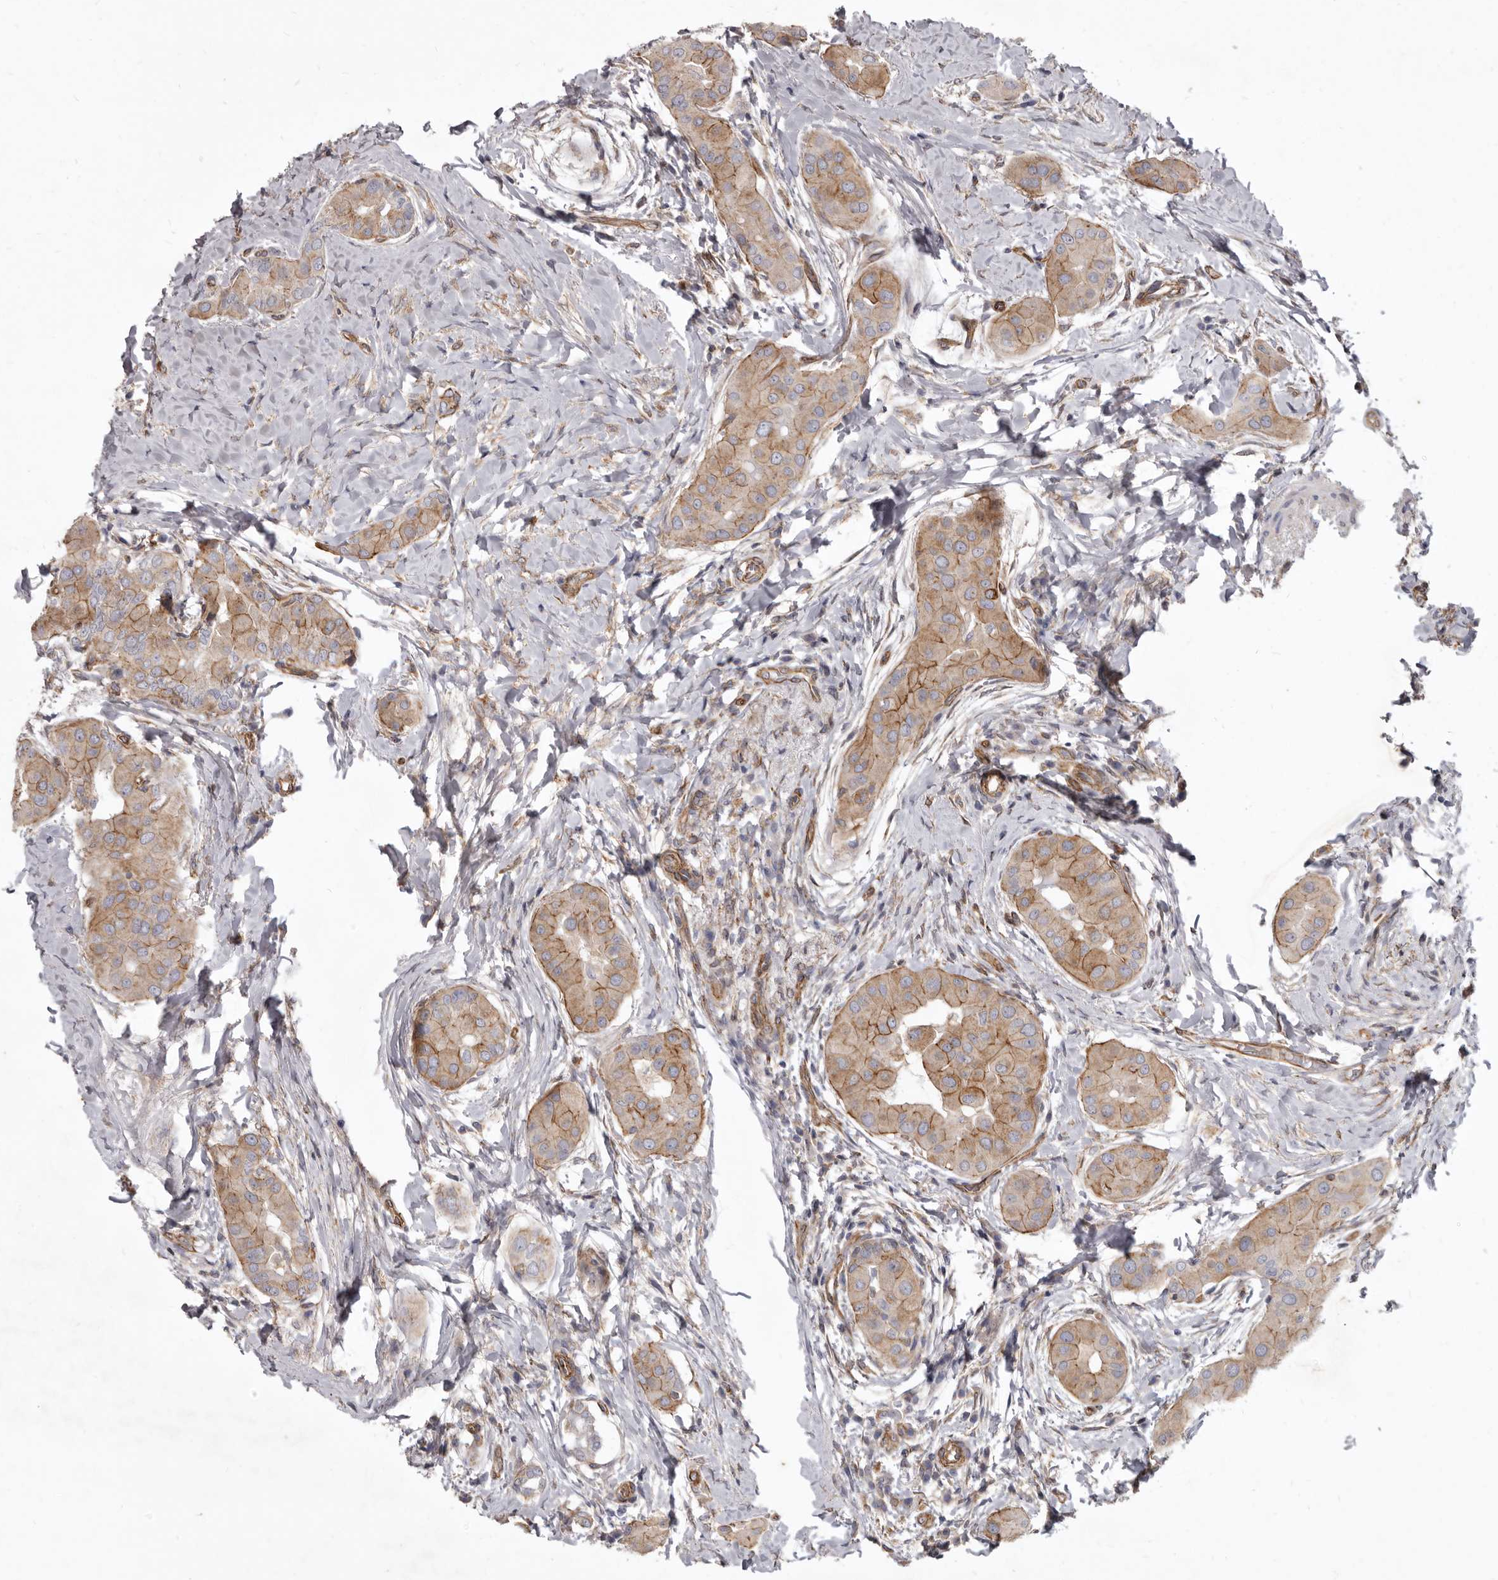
{"staining": {"intensity": "moderate", "quantity": ">75%", "location": "cytoplasmic/membranous"}, "tissue": "thyroid cancer", "cell_type": "Tumor cells", "image_type": "cancer", "snomed": [{"axis": "morphology", "description": "Papillary adenocarcinoma, NOS"}, {"axis": "topography", "description": "Thyroid gland"}], "caption": "Immunohistochemical staining of thyroid papillary adenocarcinoma displays medium levels of moderate cytoplasmic/membranous protein staining in about >75% of tumor cells.", "gene": "P2RX6", "patient": {"sex": "male", "age": 33}}